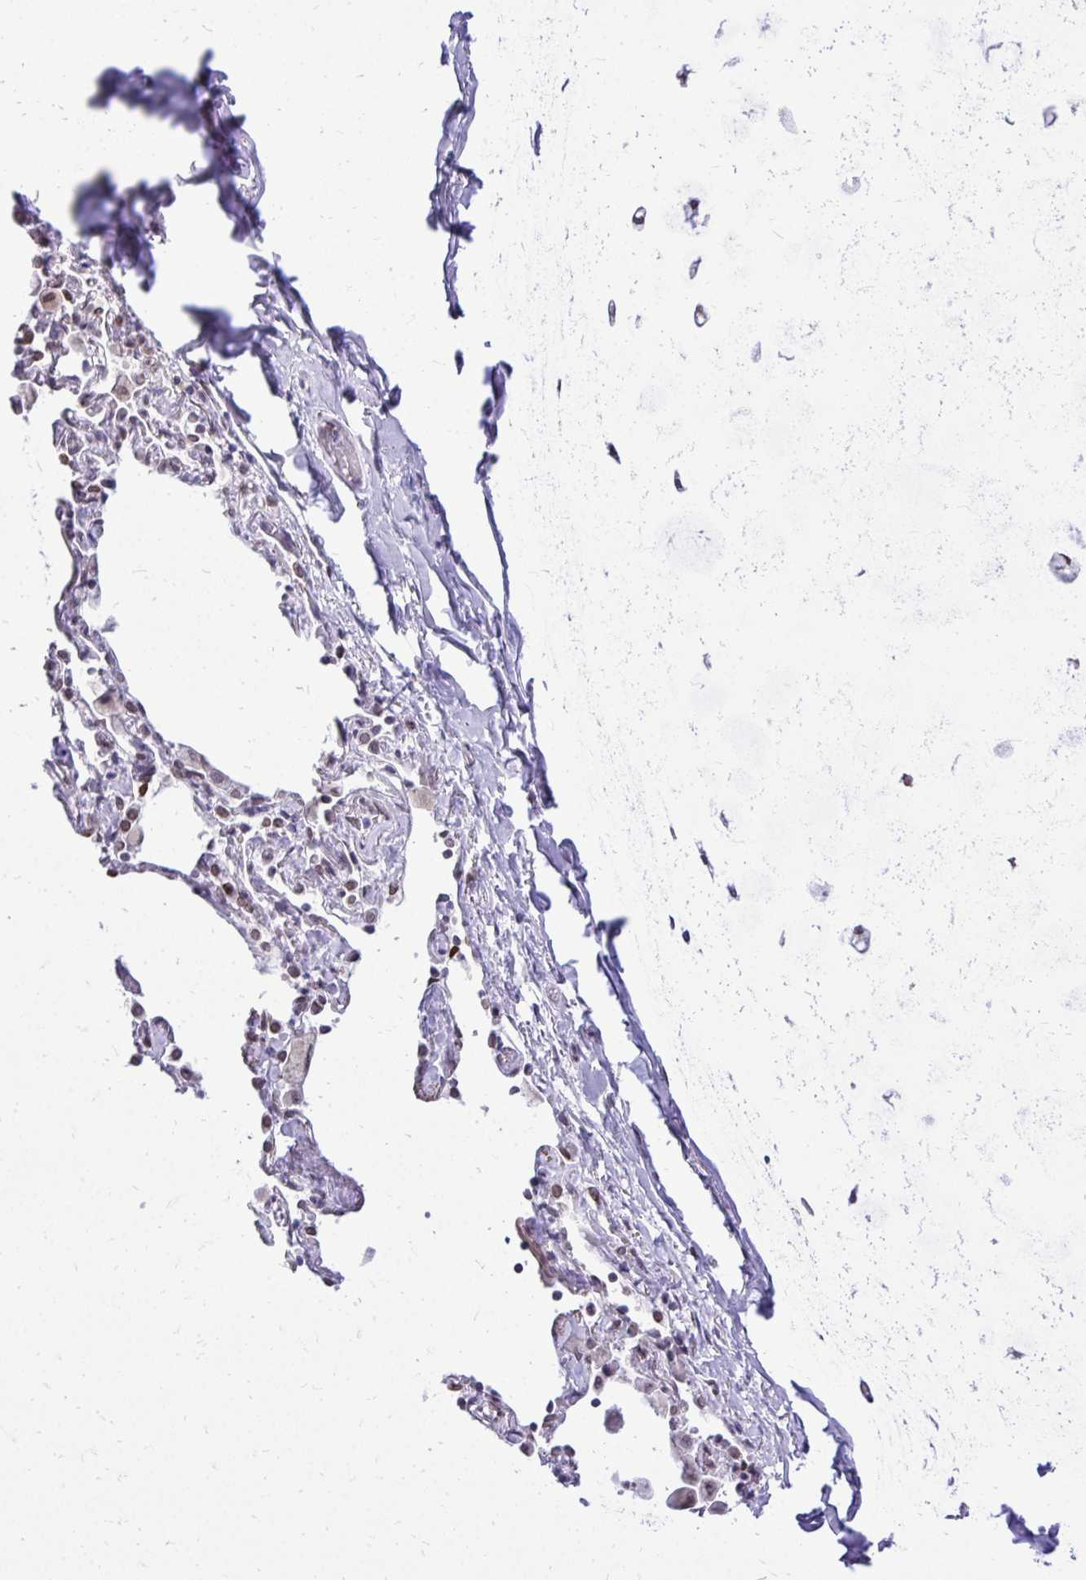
{"staining": {"intensity": "negative", "quantity": "none", "location": "none"}, "tissue": "adipose tissue", "cell_type": "Adipocytes", "image_type": "normal", "snomed": [{"axis": "morphology", "description": "Normal tissue, NOS"}, {"axis": "topography", "description": "Cartilage tissue"}, {"axis": "topography", "description": "Bronchus"}], "caption": "The IHC photomicrograph has no significant staining in adipocytes of adipose tissue. (Immunohistochemistry, brightfield microscopy, high magnification).", "gene": "BANF1", "patient": {"sex": "male", "age": 64}}